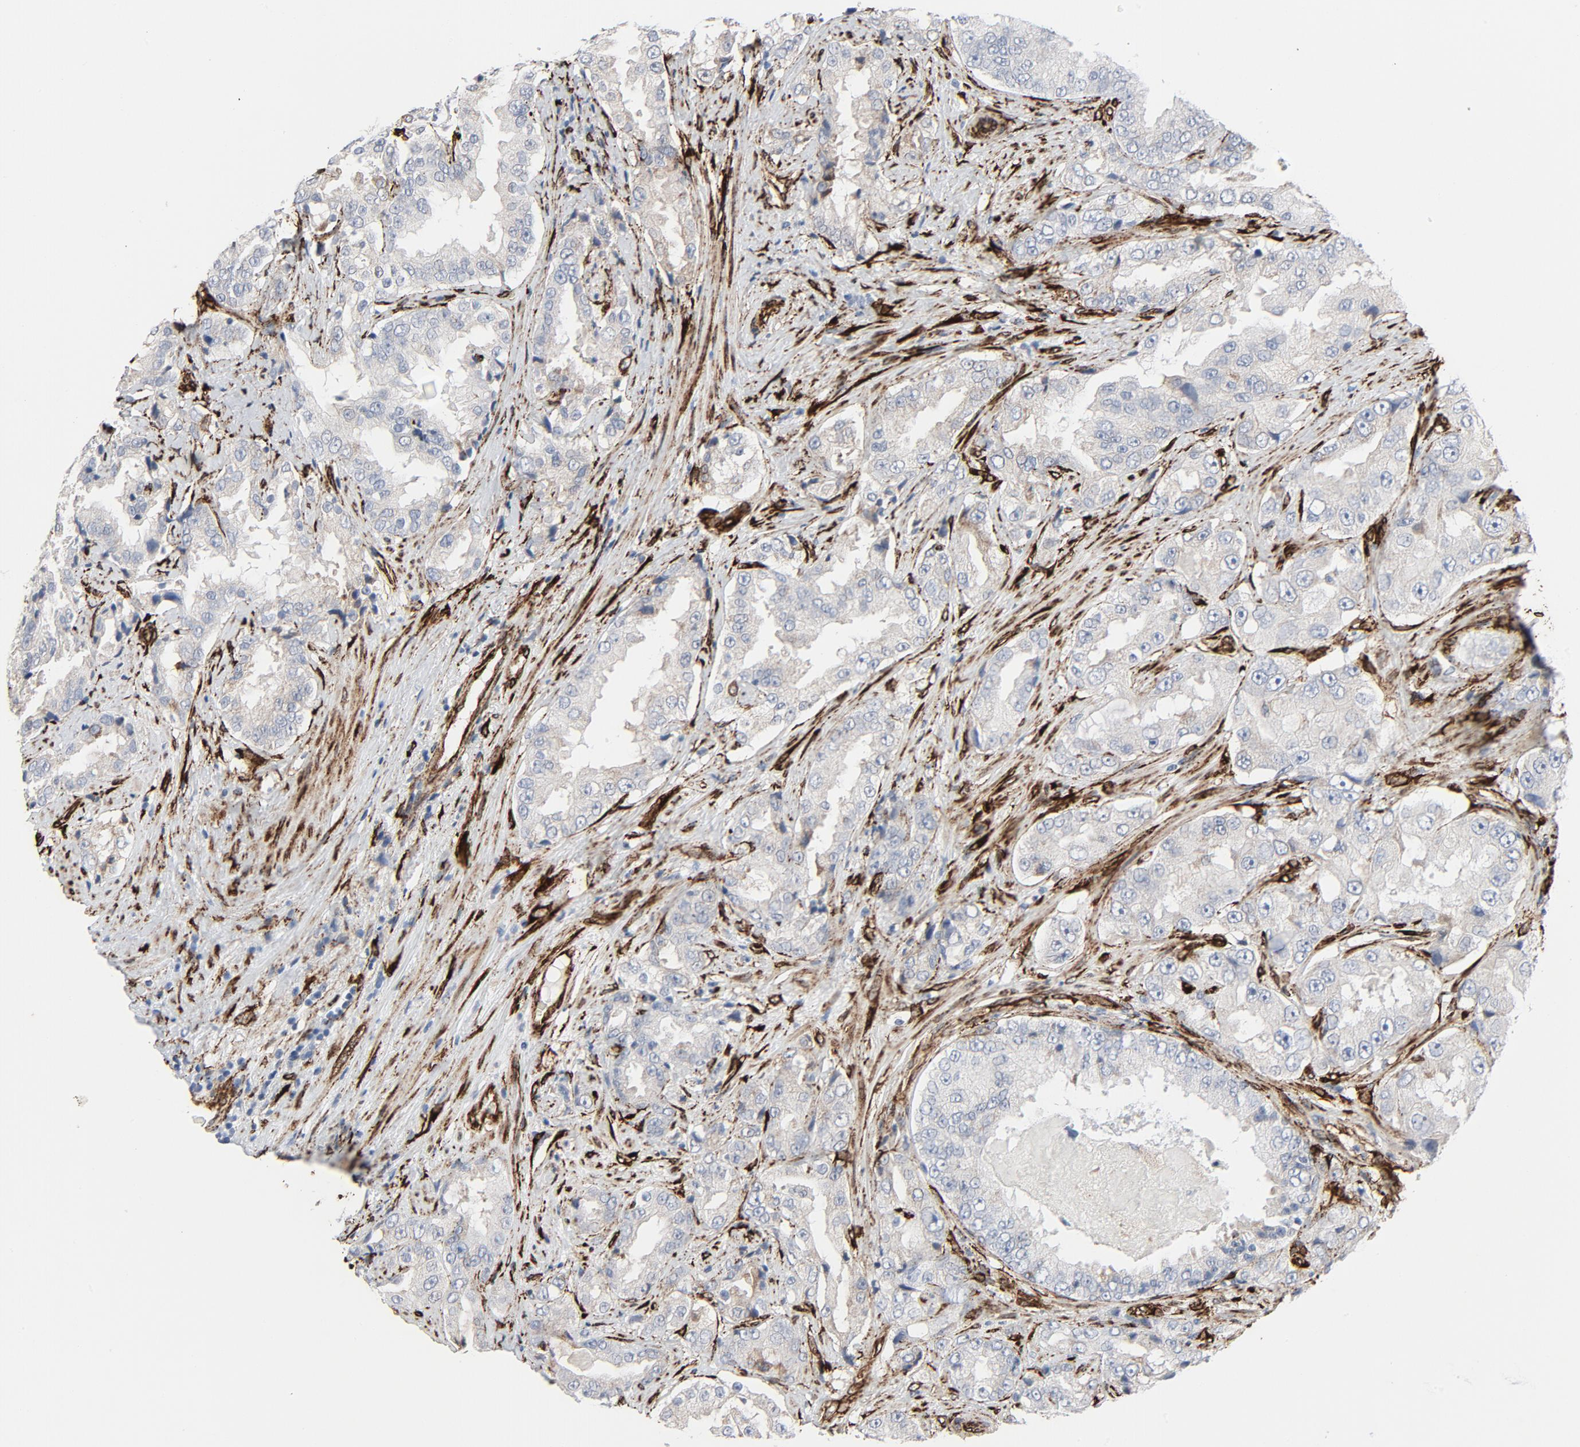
{"staining": {"intensity": "negative", "quantity": "none", "location": "none"}, "tissue": "prostate cancer", "cell_type": "Tumor cells", "image_type": "cancer", "snomed": [{"axis": "morphology", "description": "Adenocarcinoma, Medium grade"}, {"axis": "topography", "description": "Prostate"}], "caption": "Human prostate cancer stained for a protein using immunohistochemistry (IHC) demonstrates no expression in tumor cells.", "gene": "SERPINH1", "patient": {"sex": "male", "age": 60}}